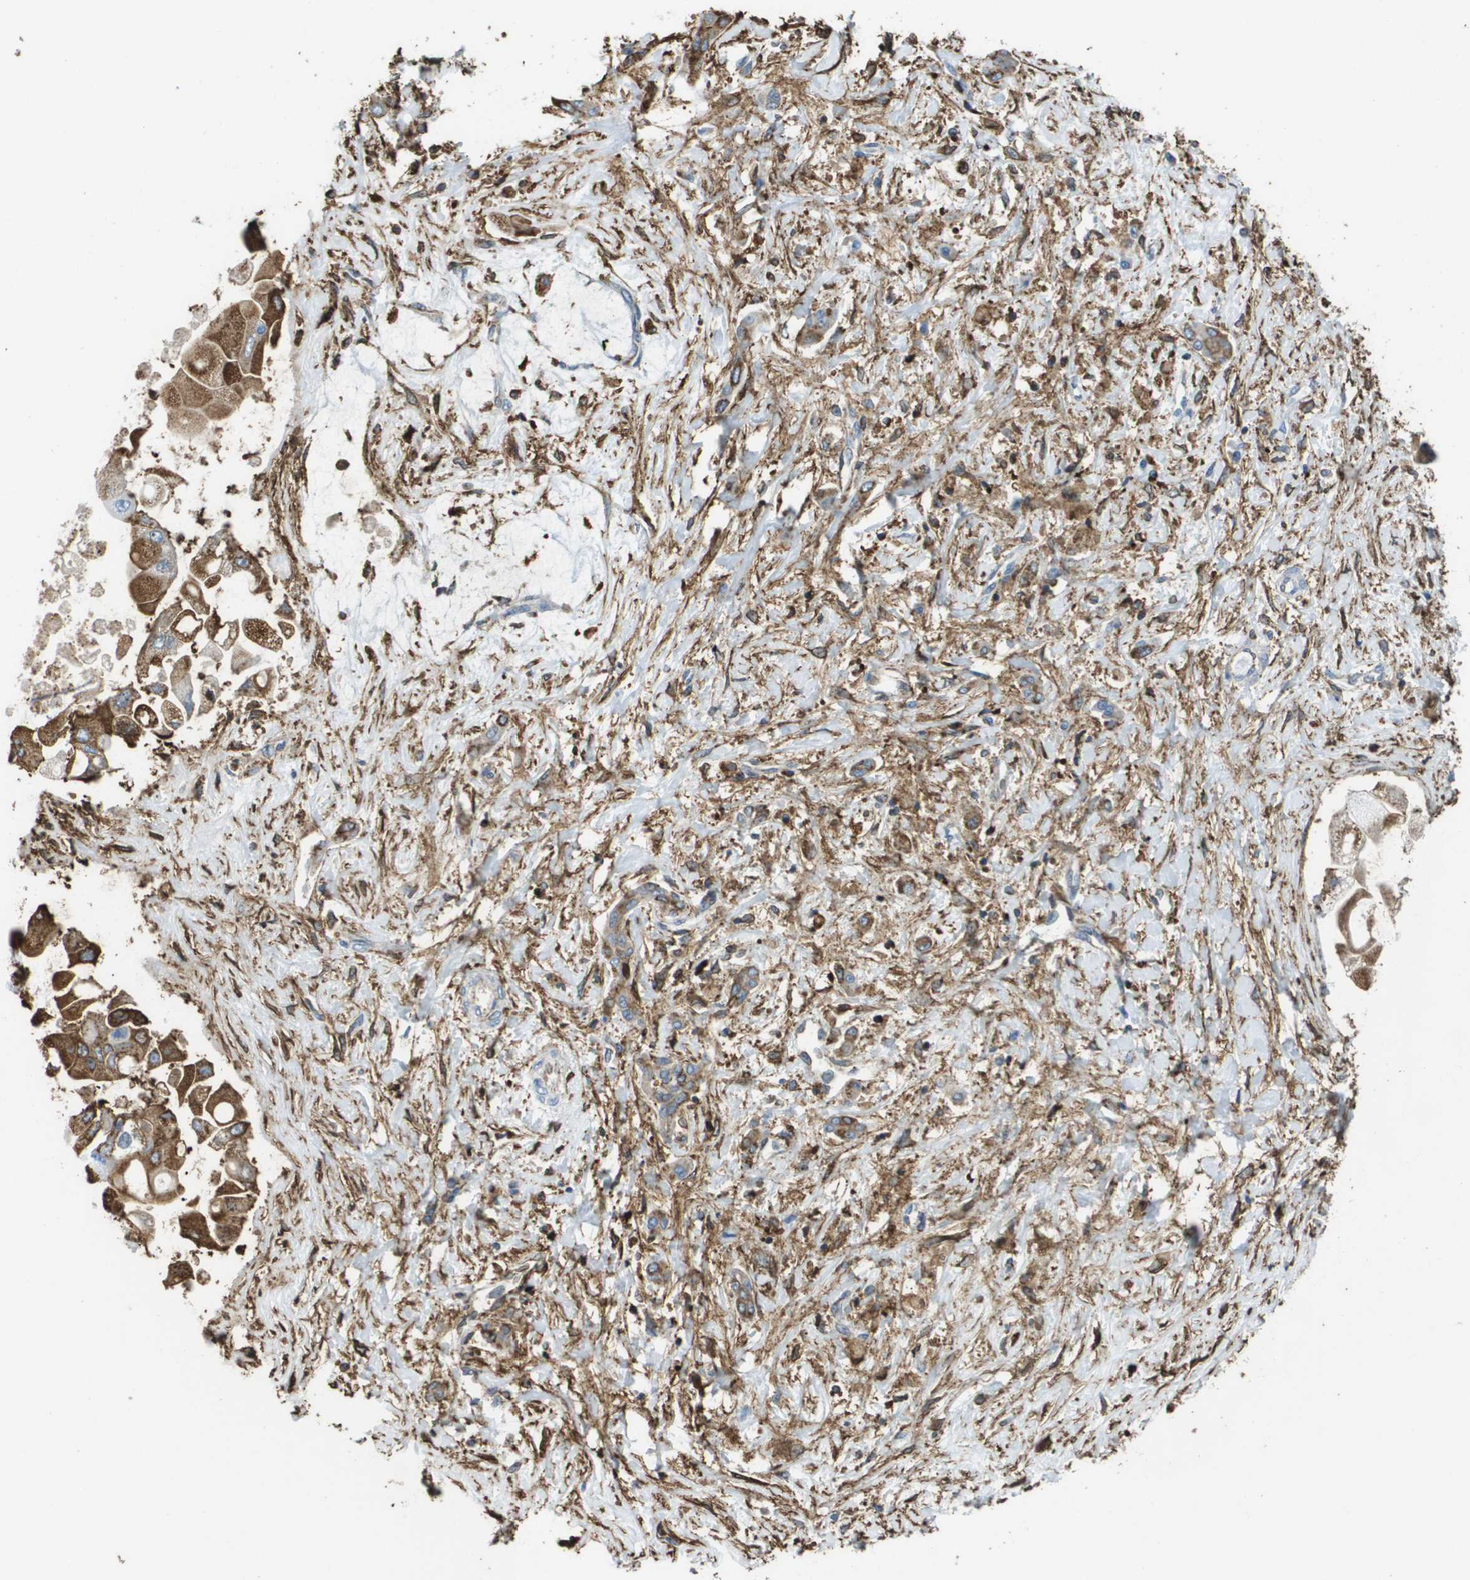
{"staining": {"intensity": "moderate", "quantity": "25%-75%", "location": "cytoplasmic/membranous"}, "tissue": "liver cancer", "cell_type": "Tumor cells", "image_type": "cancer", "snomed": [{"axis": "morphology", "description": "Cholangiocarcinoma"}, {"axis": "topography", "description": "Liver"}], "caption": "Liver cholangiocarcinoma stained for a protein (brown) exhibits moderate cytoplasmic/membranous positive staining in about 25%-75% of tumor cells.", "gene": "PASK", "patient": {"sex": "male", "age": 50}}